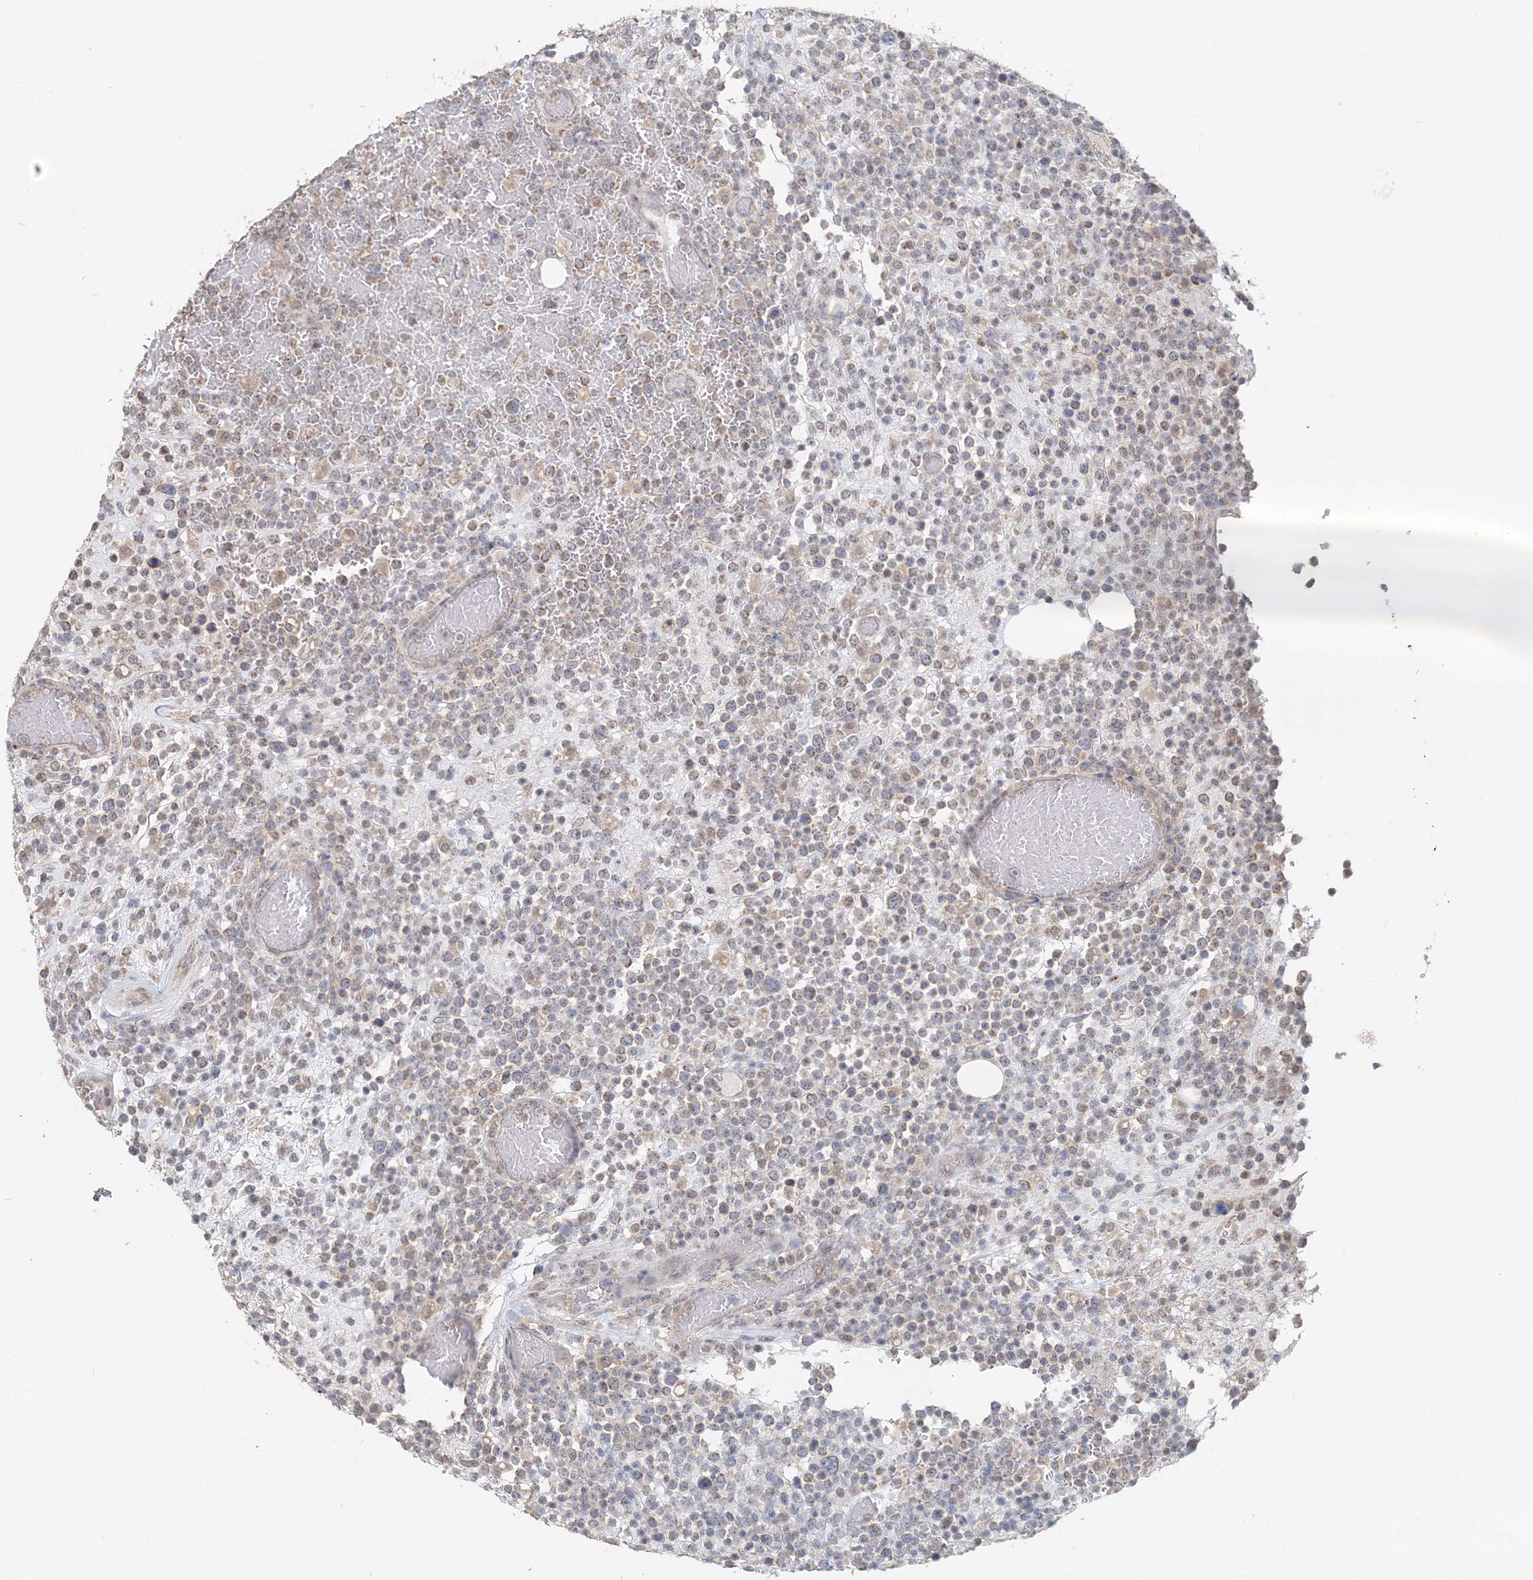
{"staining": {"intensity": "moderate", "quantity": "<25%", "location": "cytoplasmic/membranous"}, "tissue": "lymphoma", "cell_type": "Tumor cells", "image_type": "cancer", "snomed": [{"axis": "morphology", "description": "Malignant lymphoma, non-Hodgkin's type, High grade"}, {"axis": "topography", "description": "Colon"}], "caption": "Malignant lymphoma, non-Hodgkin's type (high-grade) stained with a protein marker displays moderate staining in tumor cells.", "gene": "FBXO38", "patient": {"sex": "female", "age": 53}}